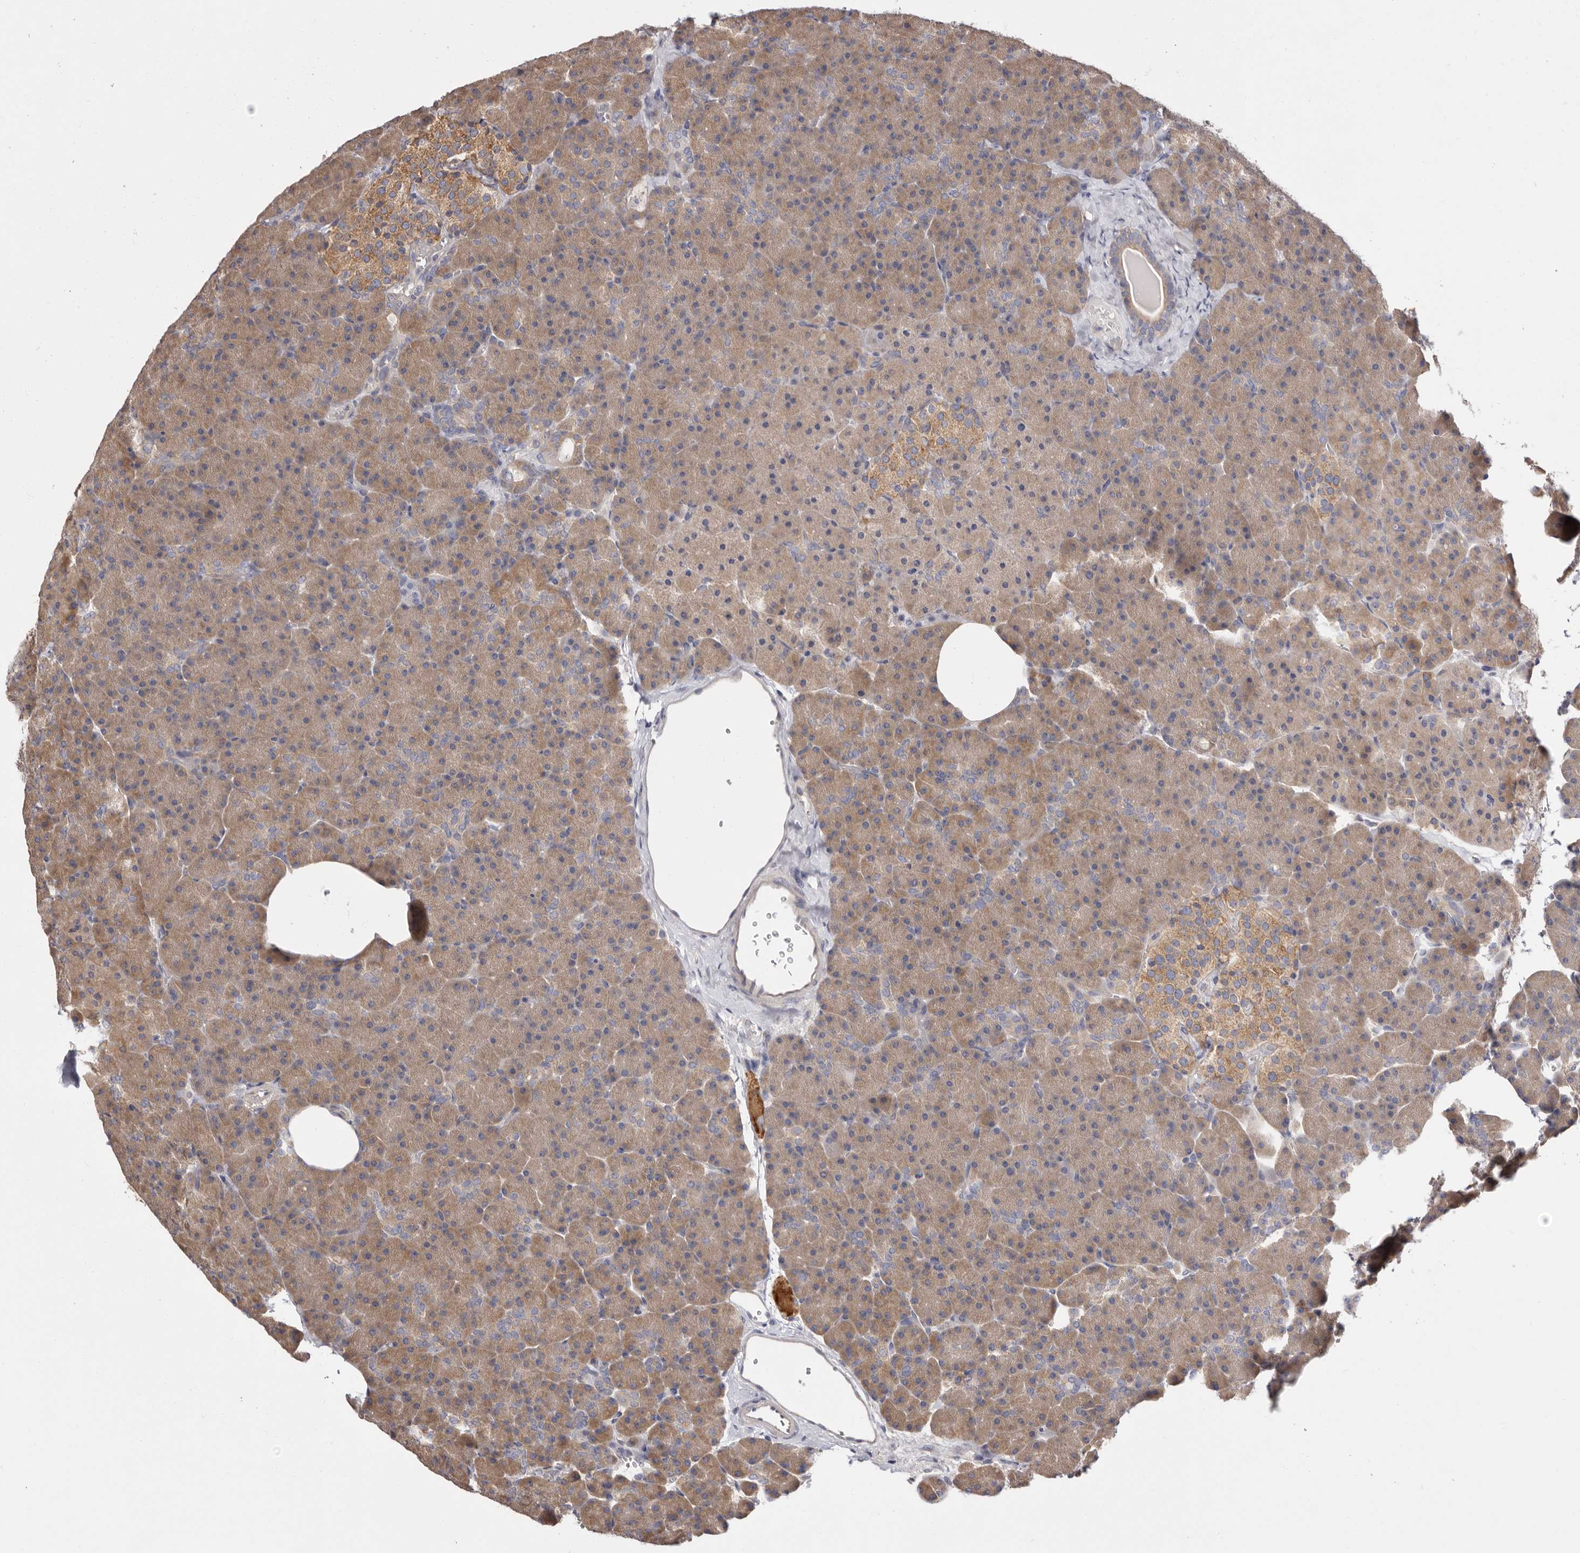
{"staining": {"intensity": "moderate", "quantity": ">75%", "location": "cytoplasmic/membranous"}, "tissue": "pancreas", "cell_type": "Exocrine glandular cells", "image_type": "normal", "snomed": [{"axis": "morphology", "description": "Normal tissue, NOS"}, {"axis": "morphology", "description": "Carcinoid, malignant, NOS"}, {"axis": "topography", "description": "Pancreas"}], "caption": "This photomicrograph displays immunohistochemistry (IHC) staining of benign pancreas, with medium moderate cytoplasmic/membranous positivity in about >75% of exocrine glandular cells.", "gene": "FAM167B", "patient": {"sex": "female", "age": 35}}